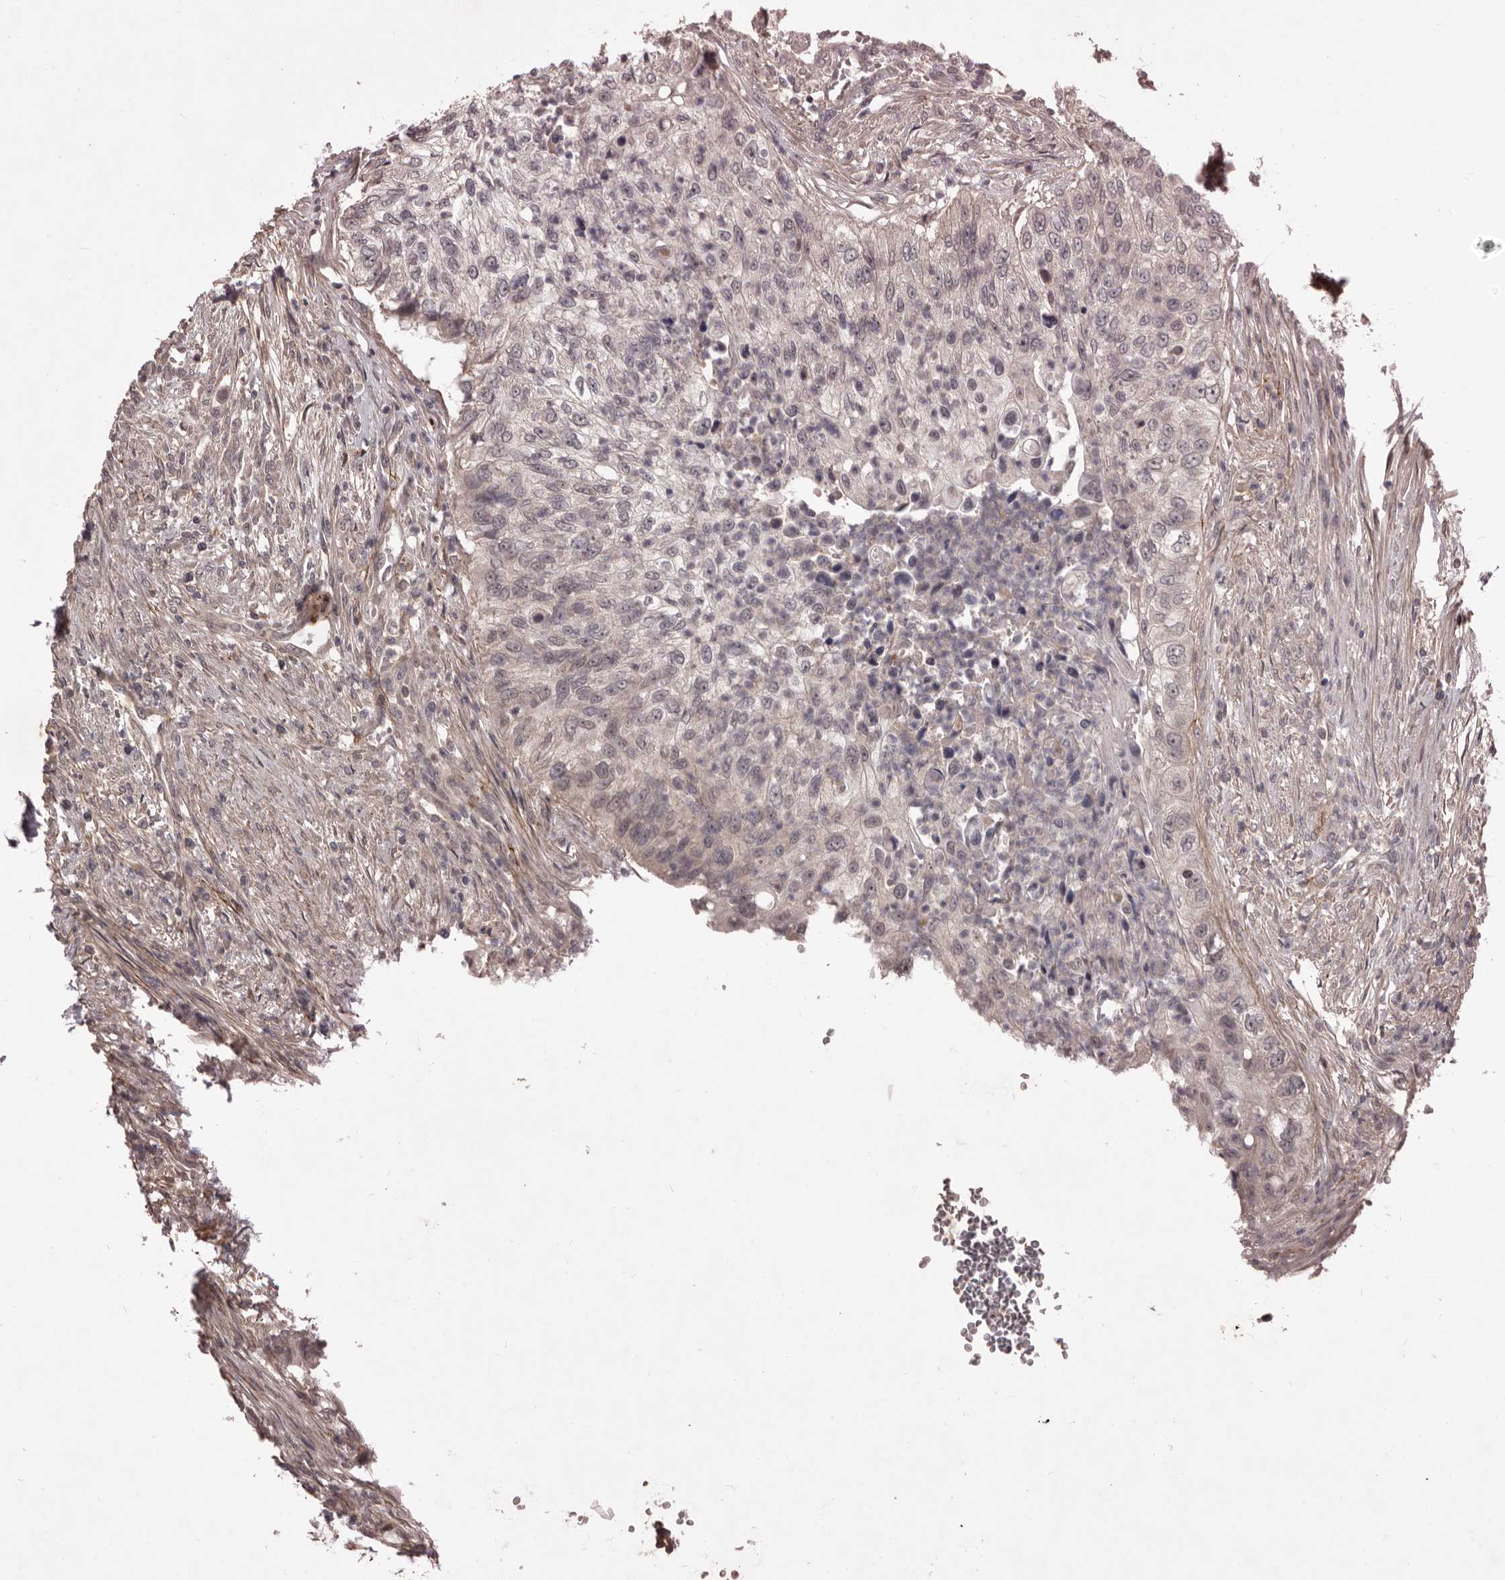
{"staining": {"intensity": "negative", "quantity": "none", "location": "none"}, "tissue": "urothelial cancer", "cell_type": "Tumor cells", "image_type": "cancer", "snomed": [{"axis": "morphology", "description": "Urothelial carcinoma, High grade"}, {"axis": "topography", "description": "Urinary bladder"}], "caption": "IHC histopathology image of neoplastic tissue: urothelial cancer stained with DAB demonstrates no significant protein expression in tumor cells.", "gene": "HBS1L", "patient": {"sex": "female", "age": 60}}